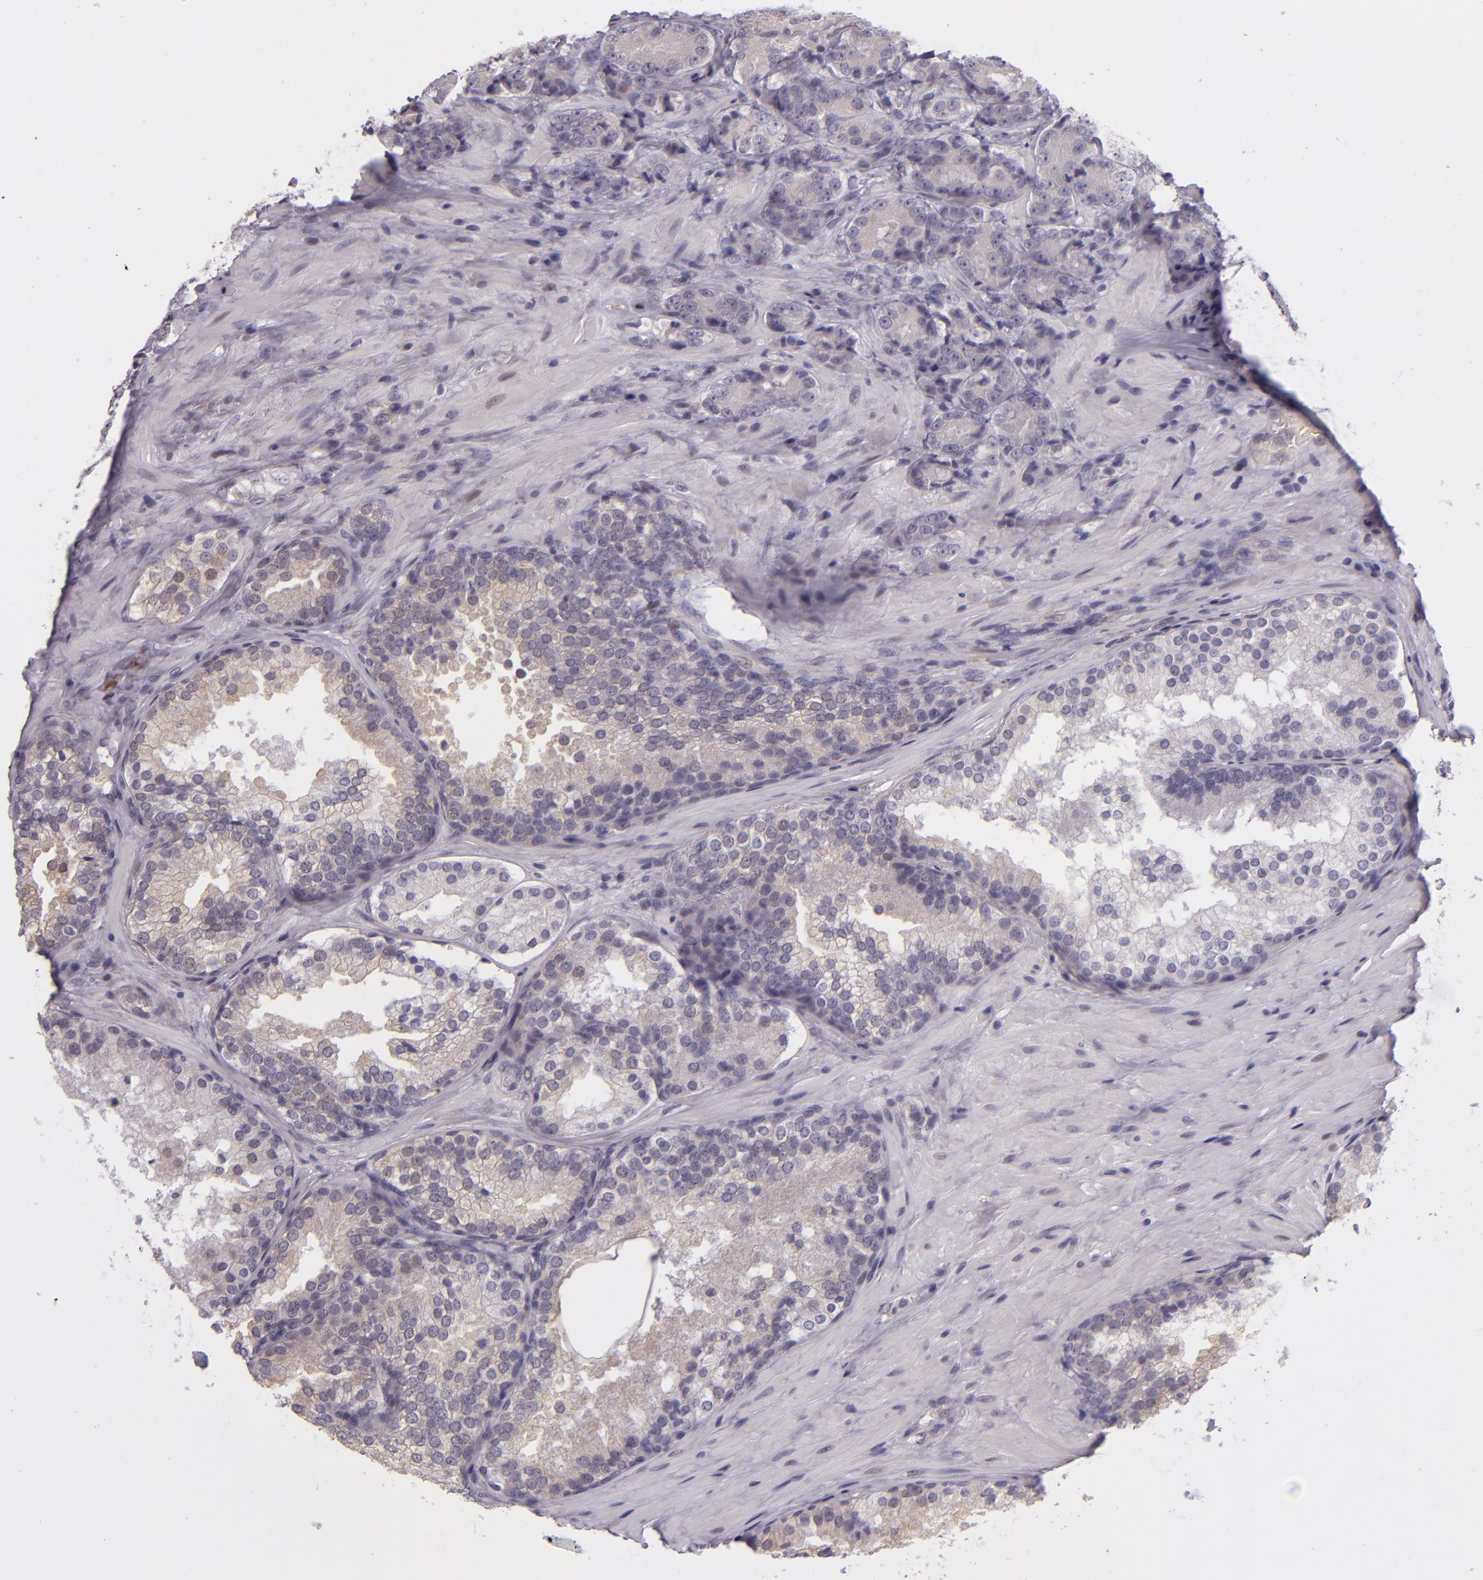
{"staining": {"intensity": "weak", "quantity": "25%-75%", "location": "cytoplasmic/membranous"}, "tissue": "prostate cancer", "cell_type": "Tumor cells", "image_type": "cancer", "snomed": [{"axis": "morphology", "description": "Adenocarcinoma, High grade"}, {"axis": "topography", "description": "Prostate"}], "caption": "Prostate cancer tissue shows weak cytoplasmic/membranous expression in about 25%-75% of tumor cells", "gene": "SNCB", "patient": {"sex": "male", "age": 70}}